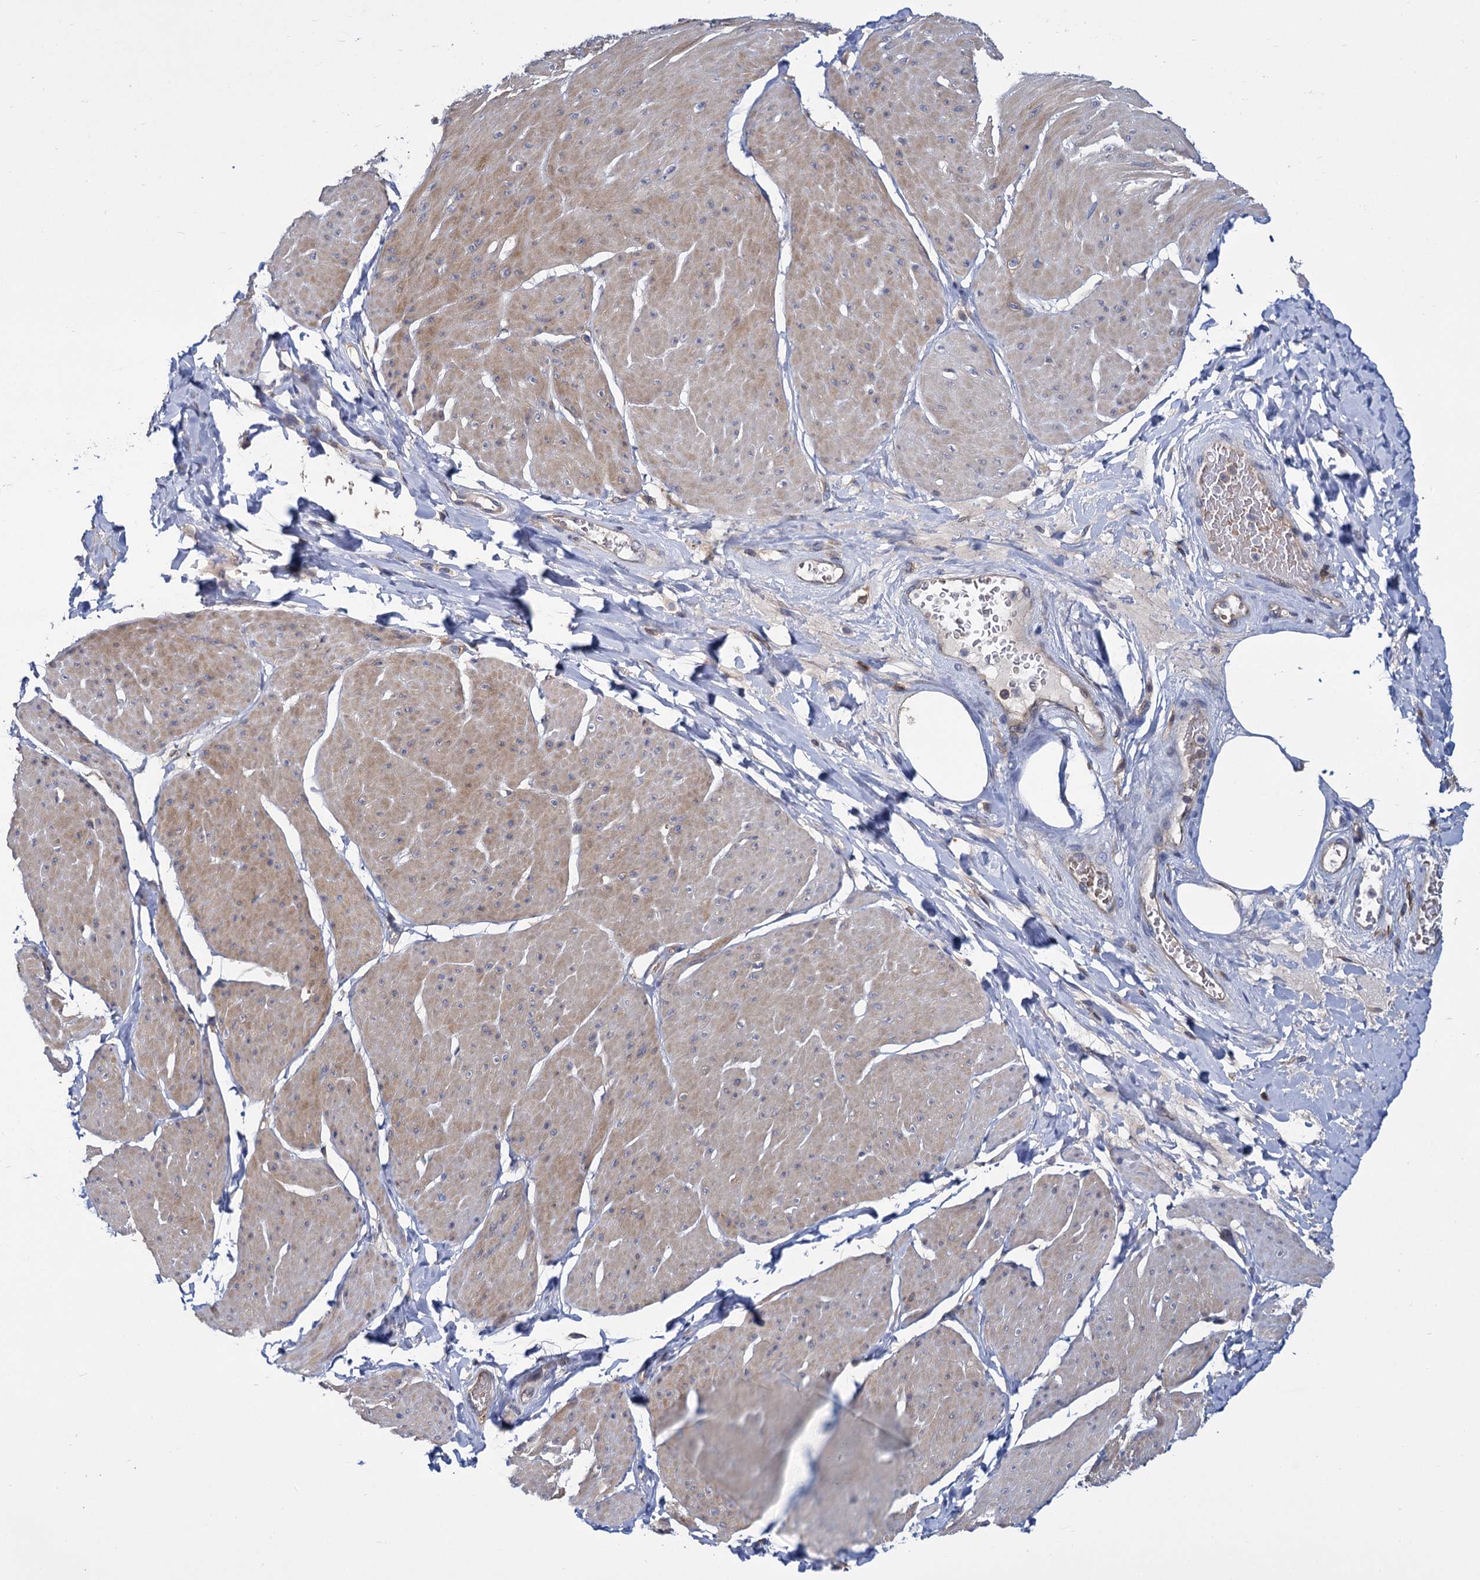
{"staining": {"intensity": "weak", "quantity": ">75%", "location": "cytoplasmic/membranous"}, "tissue": "smooth muscle", "cell_type": "Smooth muscle cells", "image_type": "normal", "snomed": [{"axis": "morphology", "description": "Urothelial carcinoma, High grade"}, {"axis": "topography", "description": "Urinary bladder"}], "caption": "Protein expression analysis of unremarkable human smooth muscle reveals weak cytoplasmic/membranous positivity in about >75% of smooth muscle cells. Using DAB (brown) and hematoxylin (blue) stains, captured at high magnification using brightfield microscopy.", "gene": "GCLC", "patient": {"sex": "male", "age": 46}}